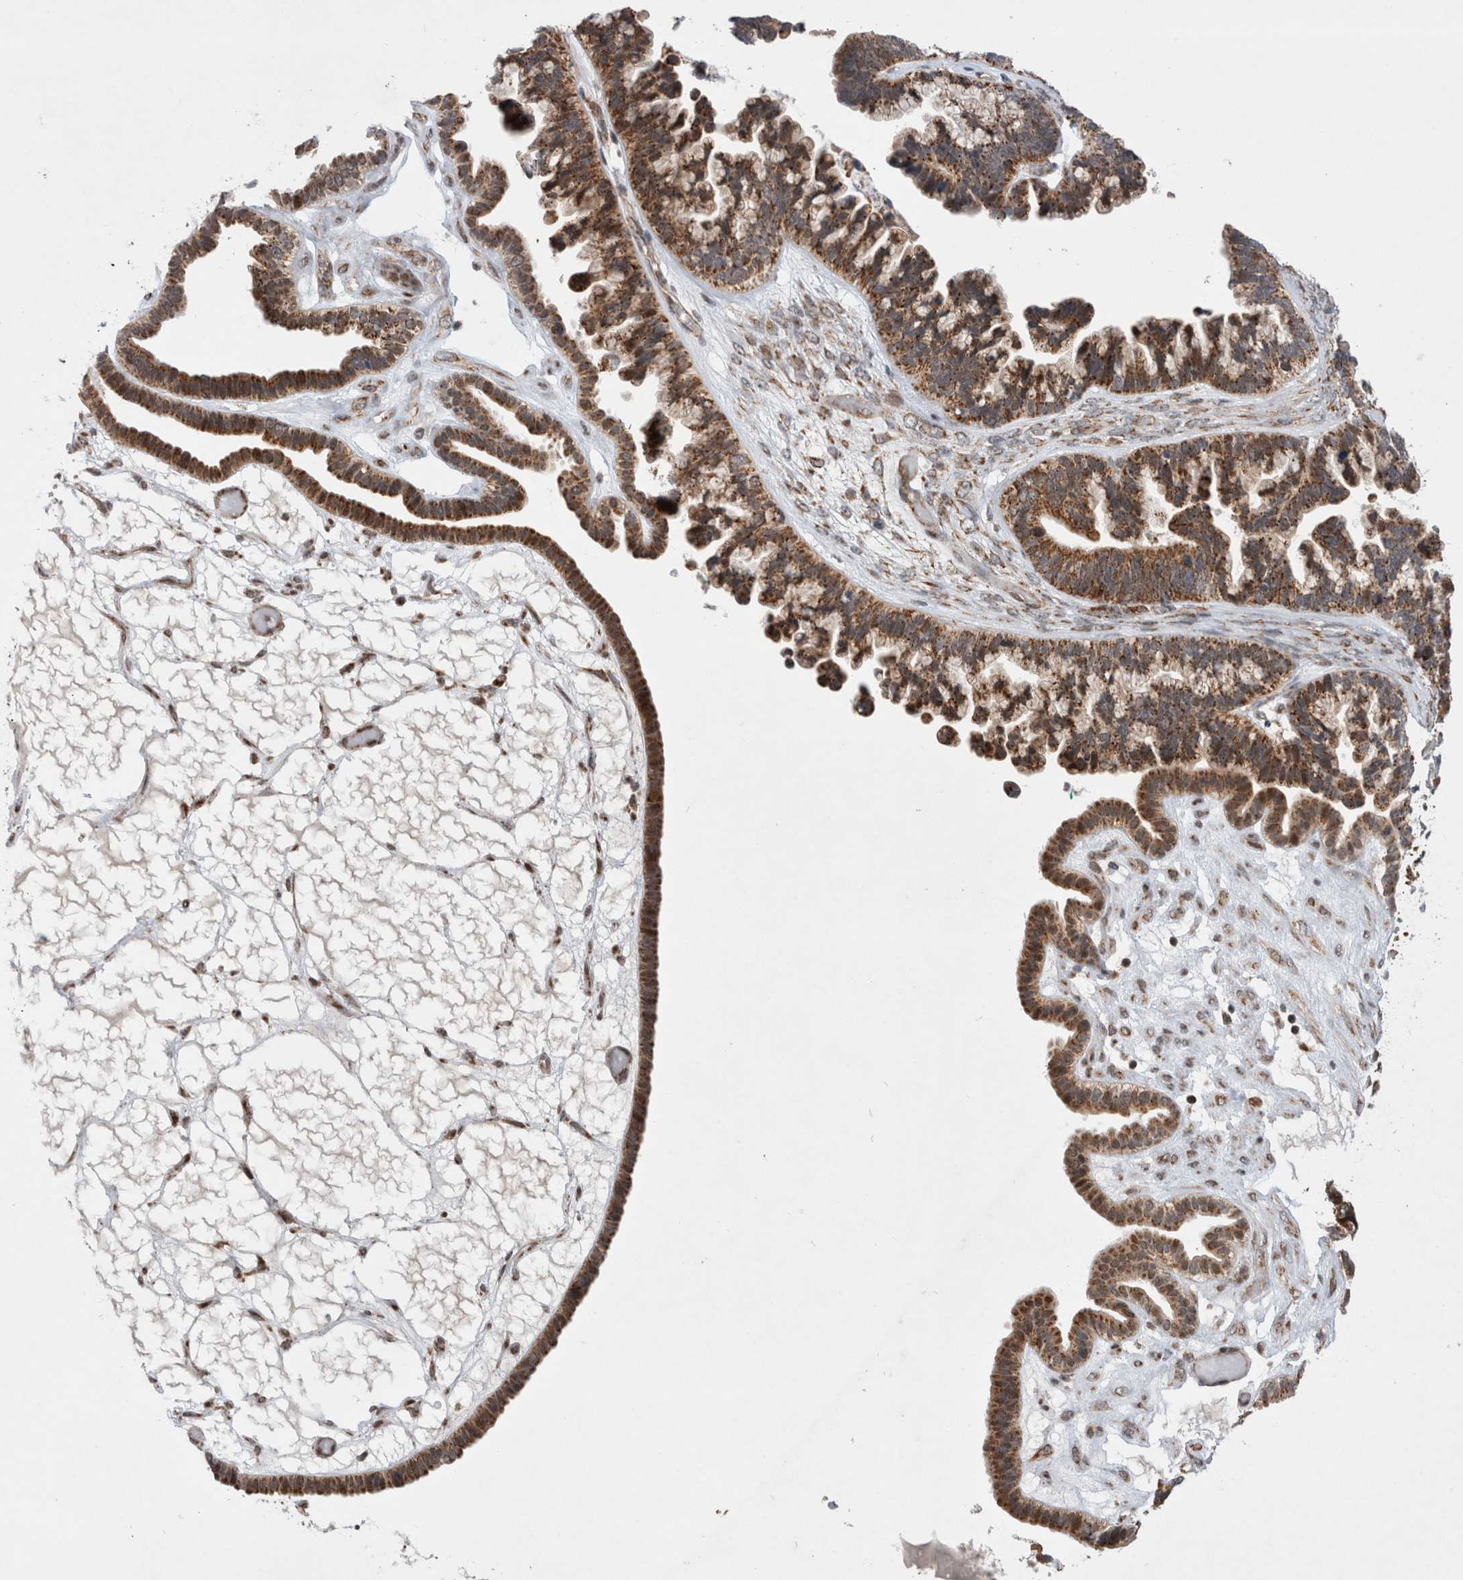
{"staining": {"intensity": "strong", "quantity": ">75%", "location": "cytoplasmic/membranous"}, "tissue": "ovarian cancer", "cell_type": "Tumor cells", "image_type": "cancer", "snomed": [{"axis": "morphology", "description": "Cystadenocarcinoma, serous, NOS"}, {"axis": "topography", "description": "Ovary"}], "caption": "Protein staining demonstrates strong cytoplasmic/membranous positivity in about >75% of tumor cells in ovarian cancer.", "gene": "MRPL37", "patient": {"sex": "female", "age": 56}}